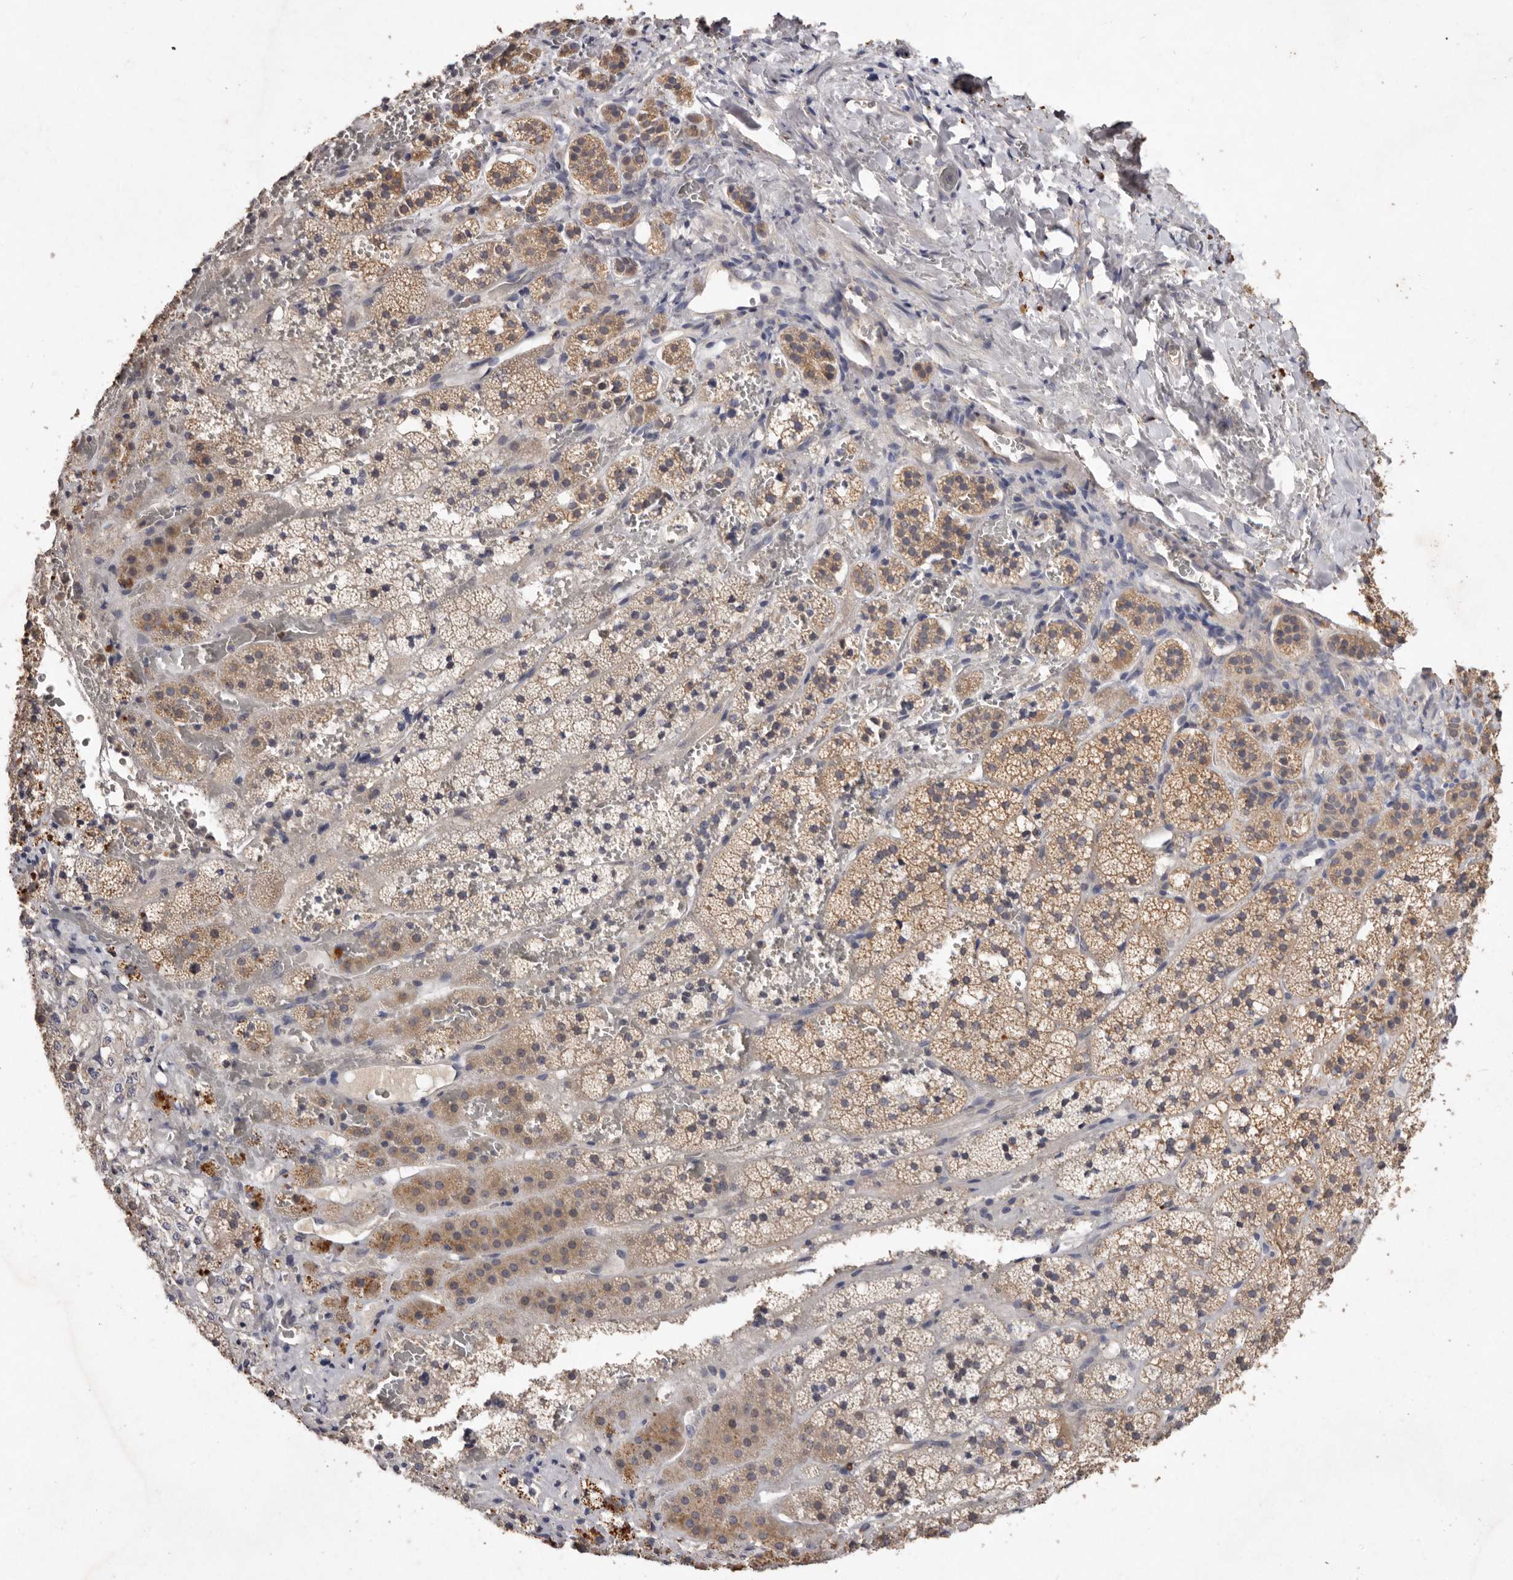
{"staining": {"intensity": "weak", "quantity": ">75%", "location": "cytoplasmic/membranous"}, "tissue": "adrenal gland", "cell_type": "Glandular cells", "image_type": "normal", "snomed": [{"axis": "morphology", "description": "Normal tissue, NOS"}, {"axis": "topography", "description": "Adrenal gland"}], "caption": "Weak cytoplasmic/membranous staining is seen in approximately >75% of glandular cells in benign adrenal gland.", "gene": "EDEM1", "patient": {"sex": "female", "age": 44}}